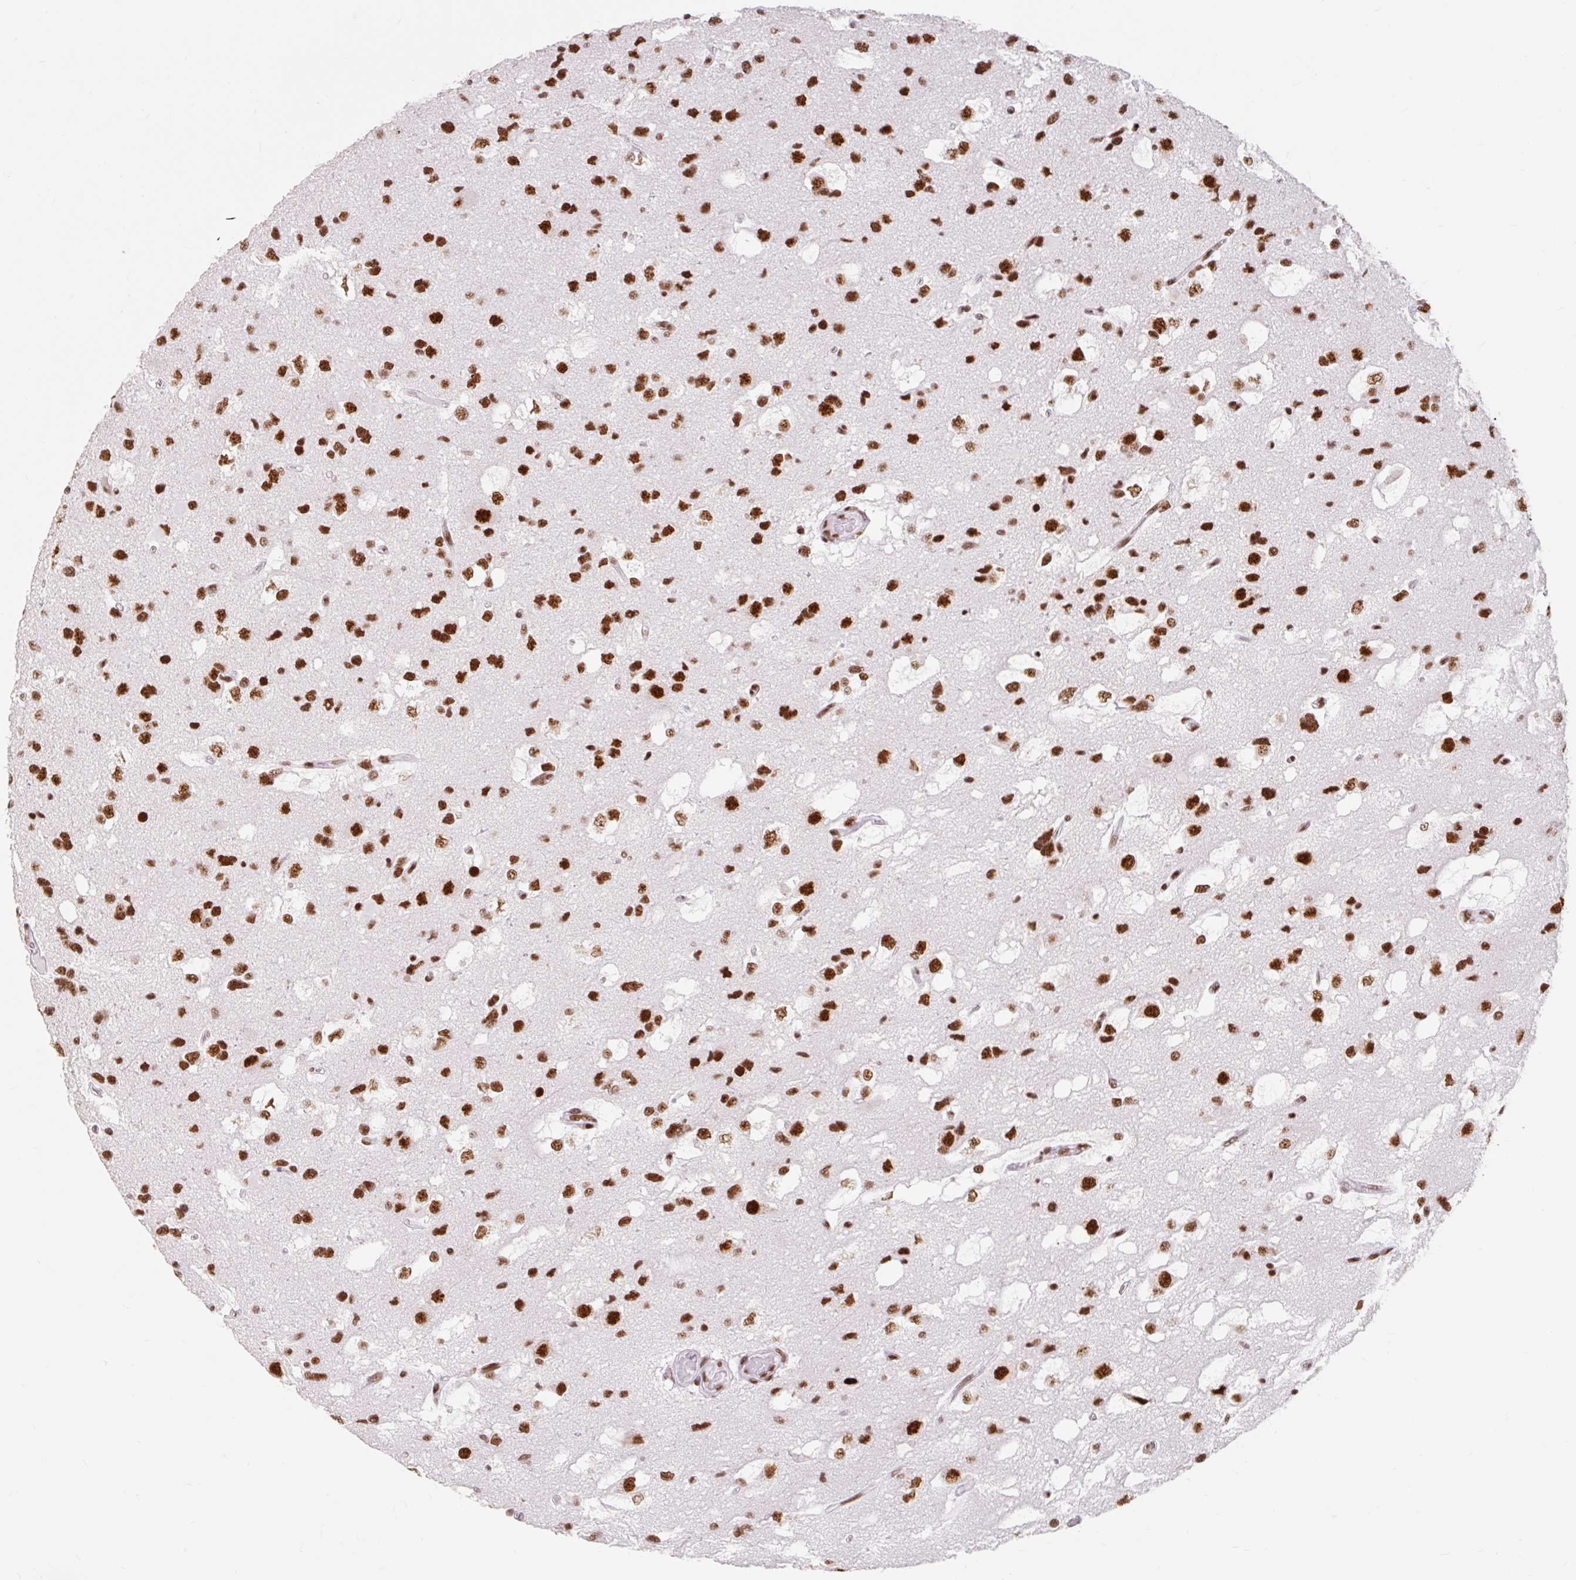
{"staining": {"intensity": "strong", "quantity": ">75%", "location": "nuclear"}, "tissue": "glioma", "cell_type": "Tumor cells", "image_type": "cancer", "snomed": [{"axis": "morphology", "description": "Glioma, malignant, High grade"}, {"axis": "topography", "description": "Brain"}], "caption": "Malignant glioma (high-grade) stained for a protein (brown) exhibits strong nuclear positive positivity in approximately >75% of tumor cells.", "gene": "SRSF10", "patient": {"sex": "male", "age": 53}}